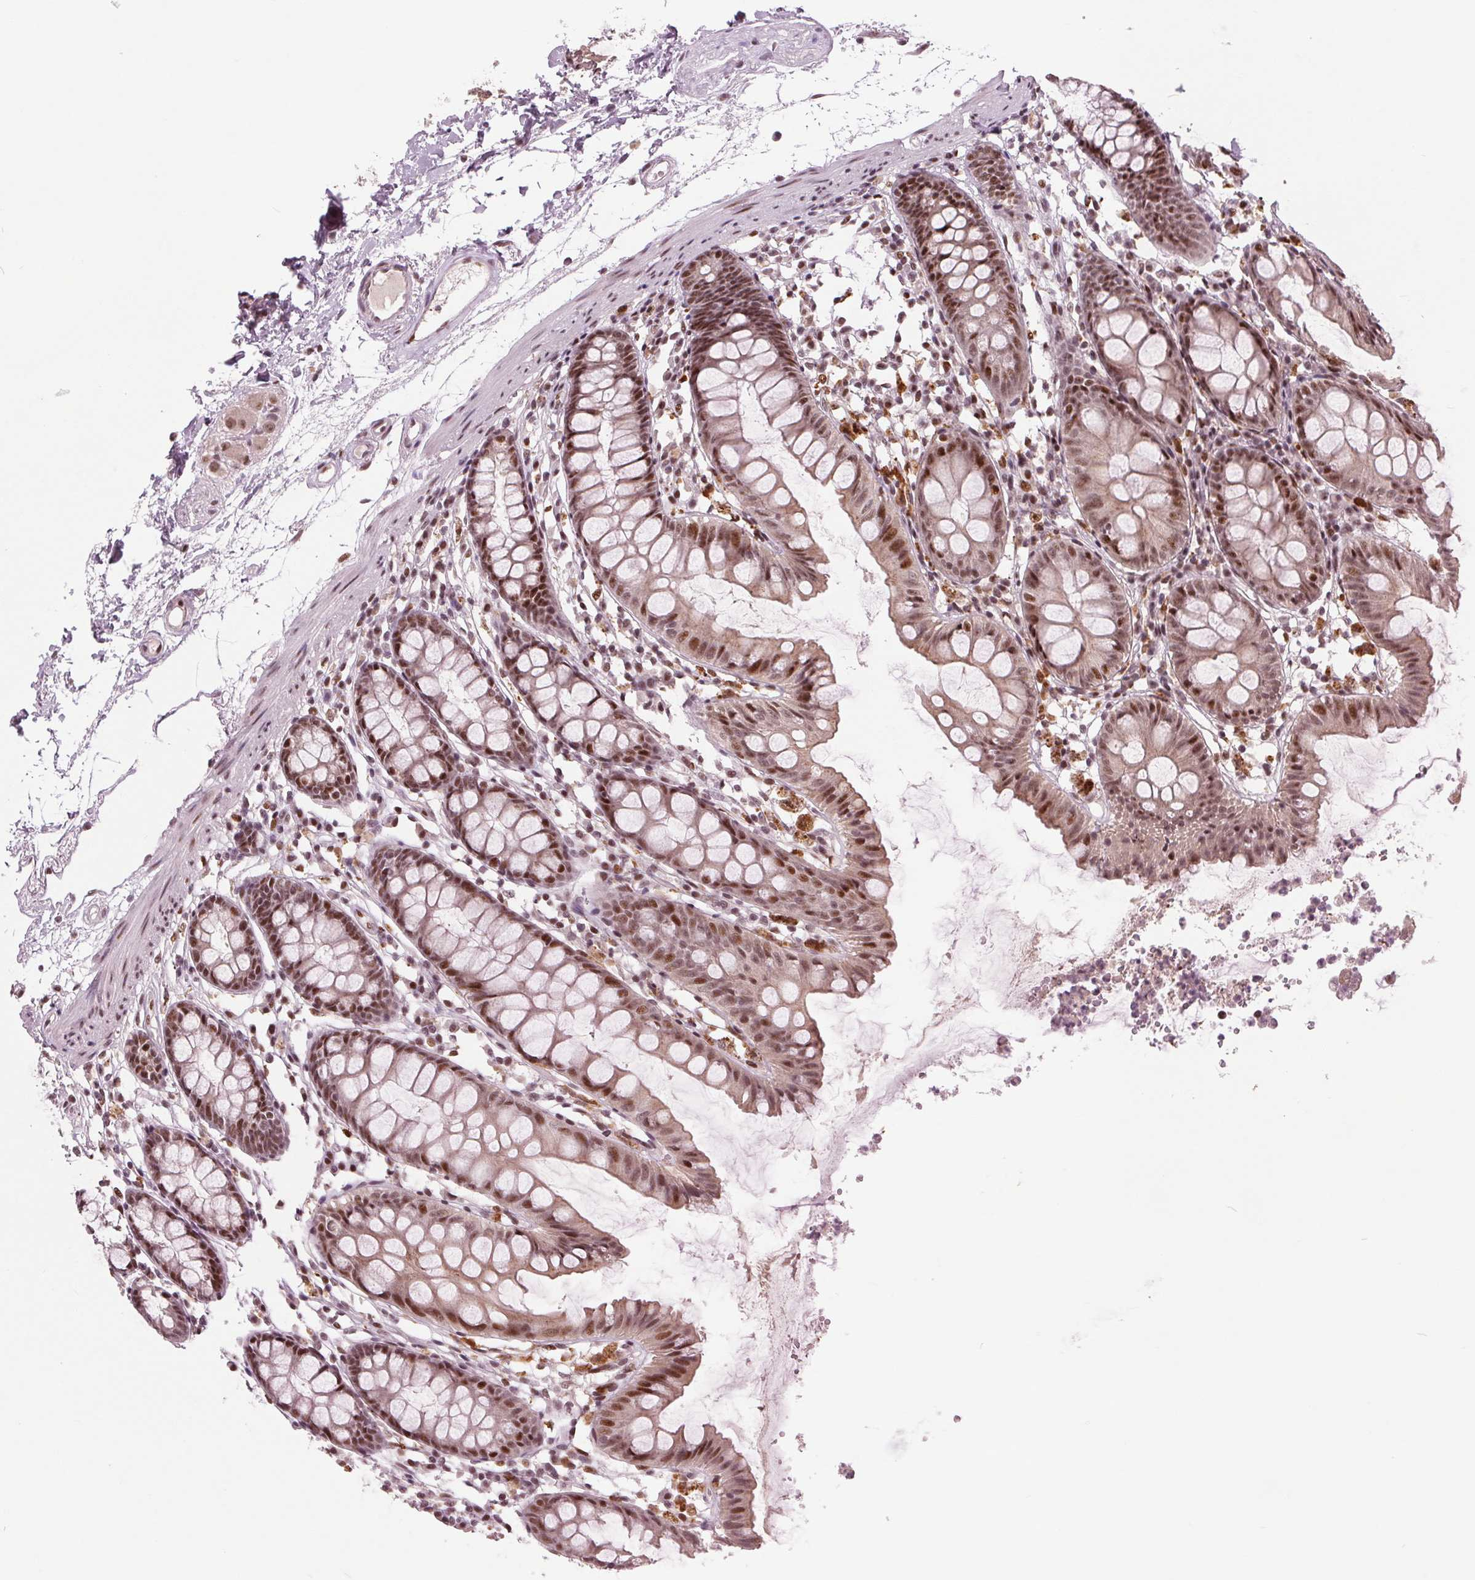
{"staining": {"intensity": "moderate", "quantity": ">75%", "location": "nuclear"}, "tissue": "colon", "cell_type": "Endothelial cells", "image_type": "normal", "snomed": [{"axis": "morphology", "description": "Normal tissue, NOS"}, {"axis": "topography", "description": "Colon"}], "caption": "Immunohistochemistry photomicrograph of benign colon: human colon stained using immunohistochemistry exhibits medium levels of moderate protein expression localized specifically in the nuclear of endothelial cells, appearing as a nuclear brown color.", "gene": "TTC34", "patient": {"sex": "female", "age": 84}}